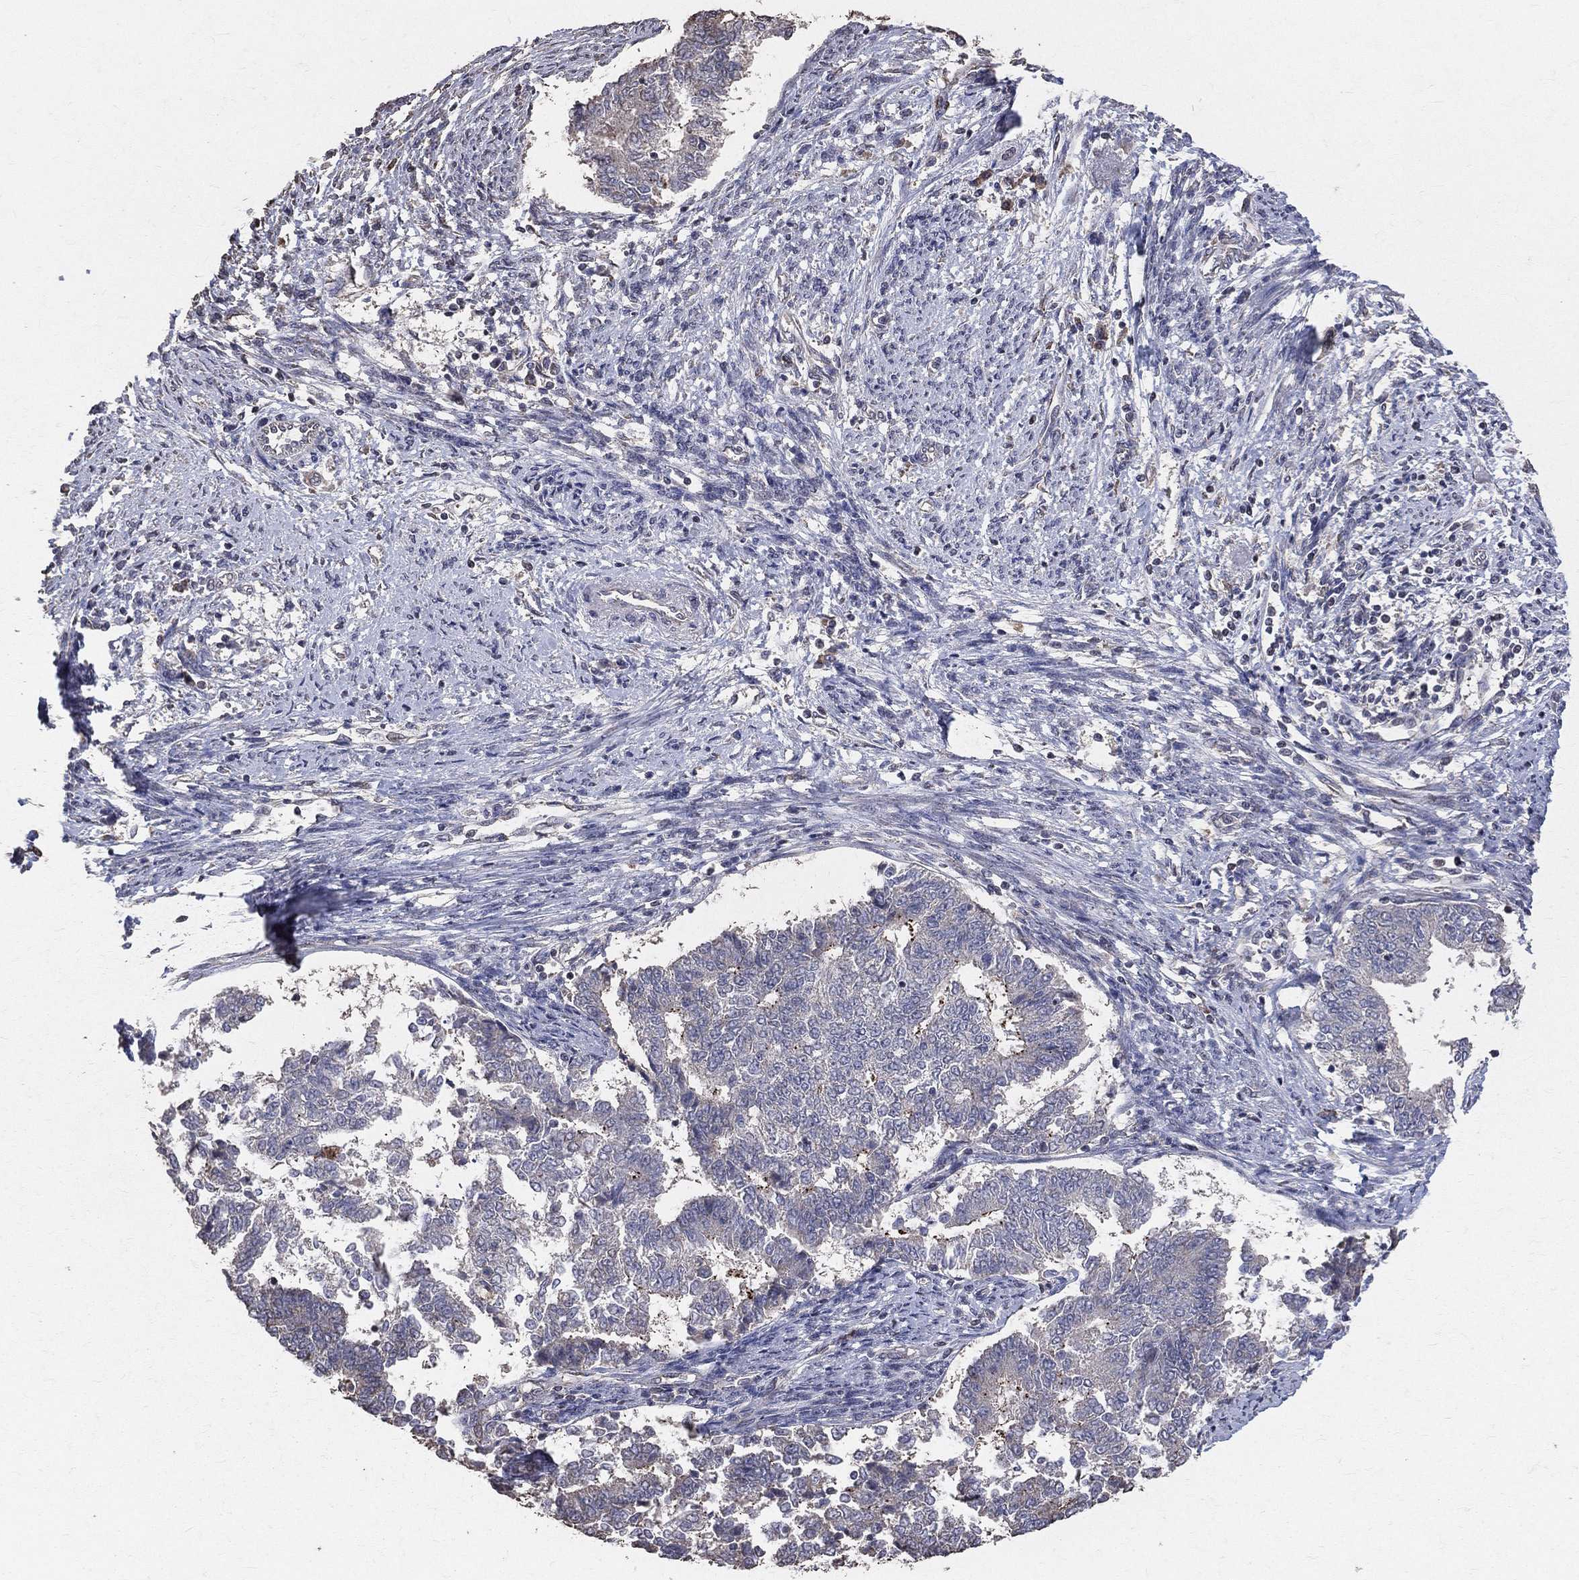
{"staining": {"intensity": "negative", "quantity": "none", "location": "none"}, "tissue": "endometrial cancer", "cell_type": "Tumor cells", "image_type": "cancer", "snomed": [{"axis": "morphology", "description": "Adenocarcinoma, NOS"}, {"axis": "topography", "description": "Endometrium"}], "caption": "There is no significant positivity in tumor cells of endometrial adenocarcinoma. (DAB immunohistochemistry (IHC), high magnification).", "gene": "LY6K", "patient": {"sex": "female", "age": 65}}